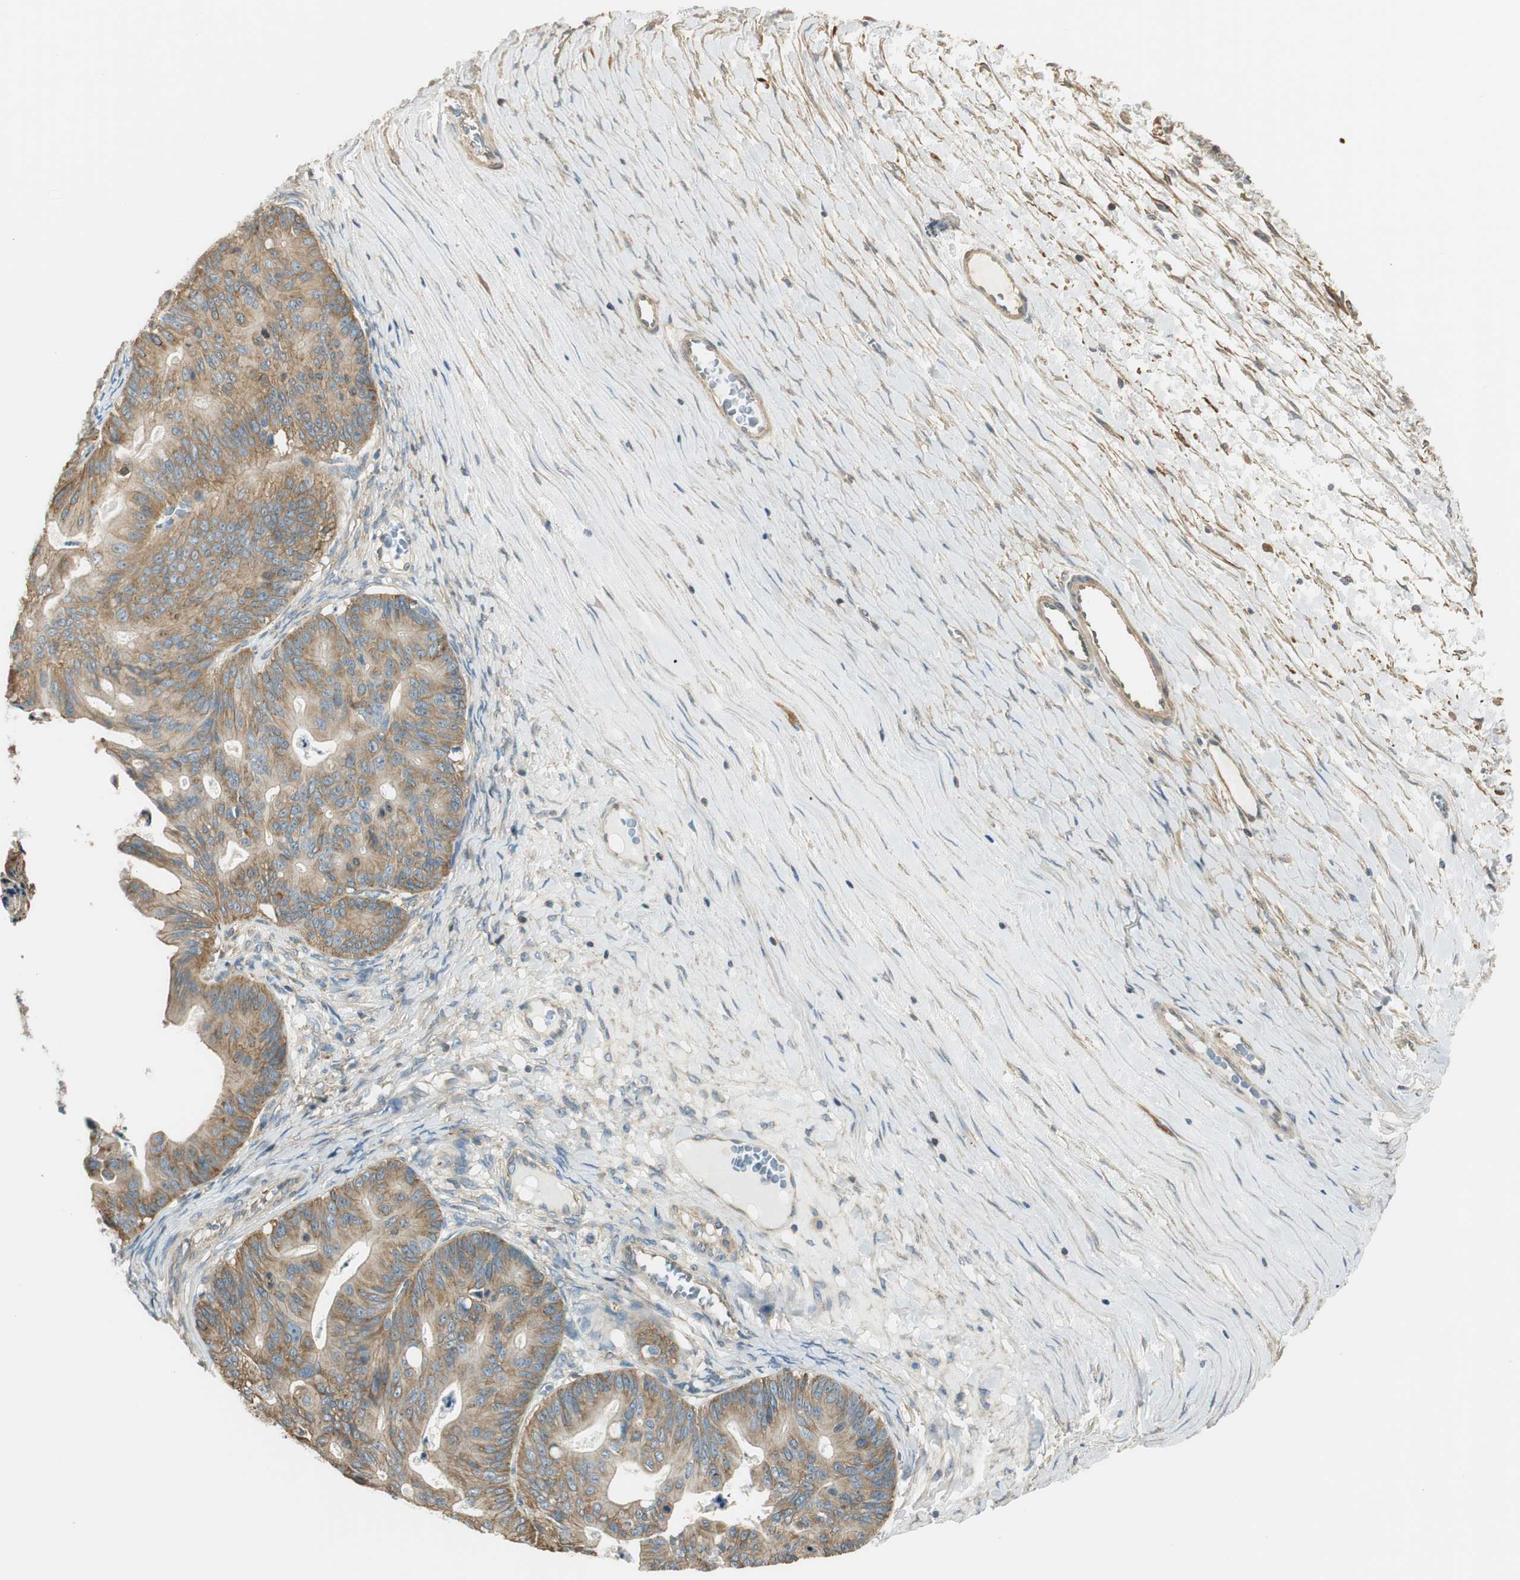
{"staining": {"intensity": "moderate", "quantity": ">75%", "location": "cytoplasmic/membranous"}, "tissue": "ovarian cancer", "cell_type": "Tumor cells", "image_type": "cancer", "snomed": [{"axis": "morphology", "description": "Cystadenocarcinoma, mucinous, NOS"}, {"axis": "topography", "description": "Ovary"}], "caption": "Ovarian cancer (mucinous cystadenocarcinoma) stained with immunohistochemistry demonstrates moderate cytoplasmic/membranous staining in approximately >75% of tumor cells.", "gene": "PI4K2B", "patient": {"sex": "female", "age": 37}}